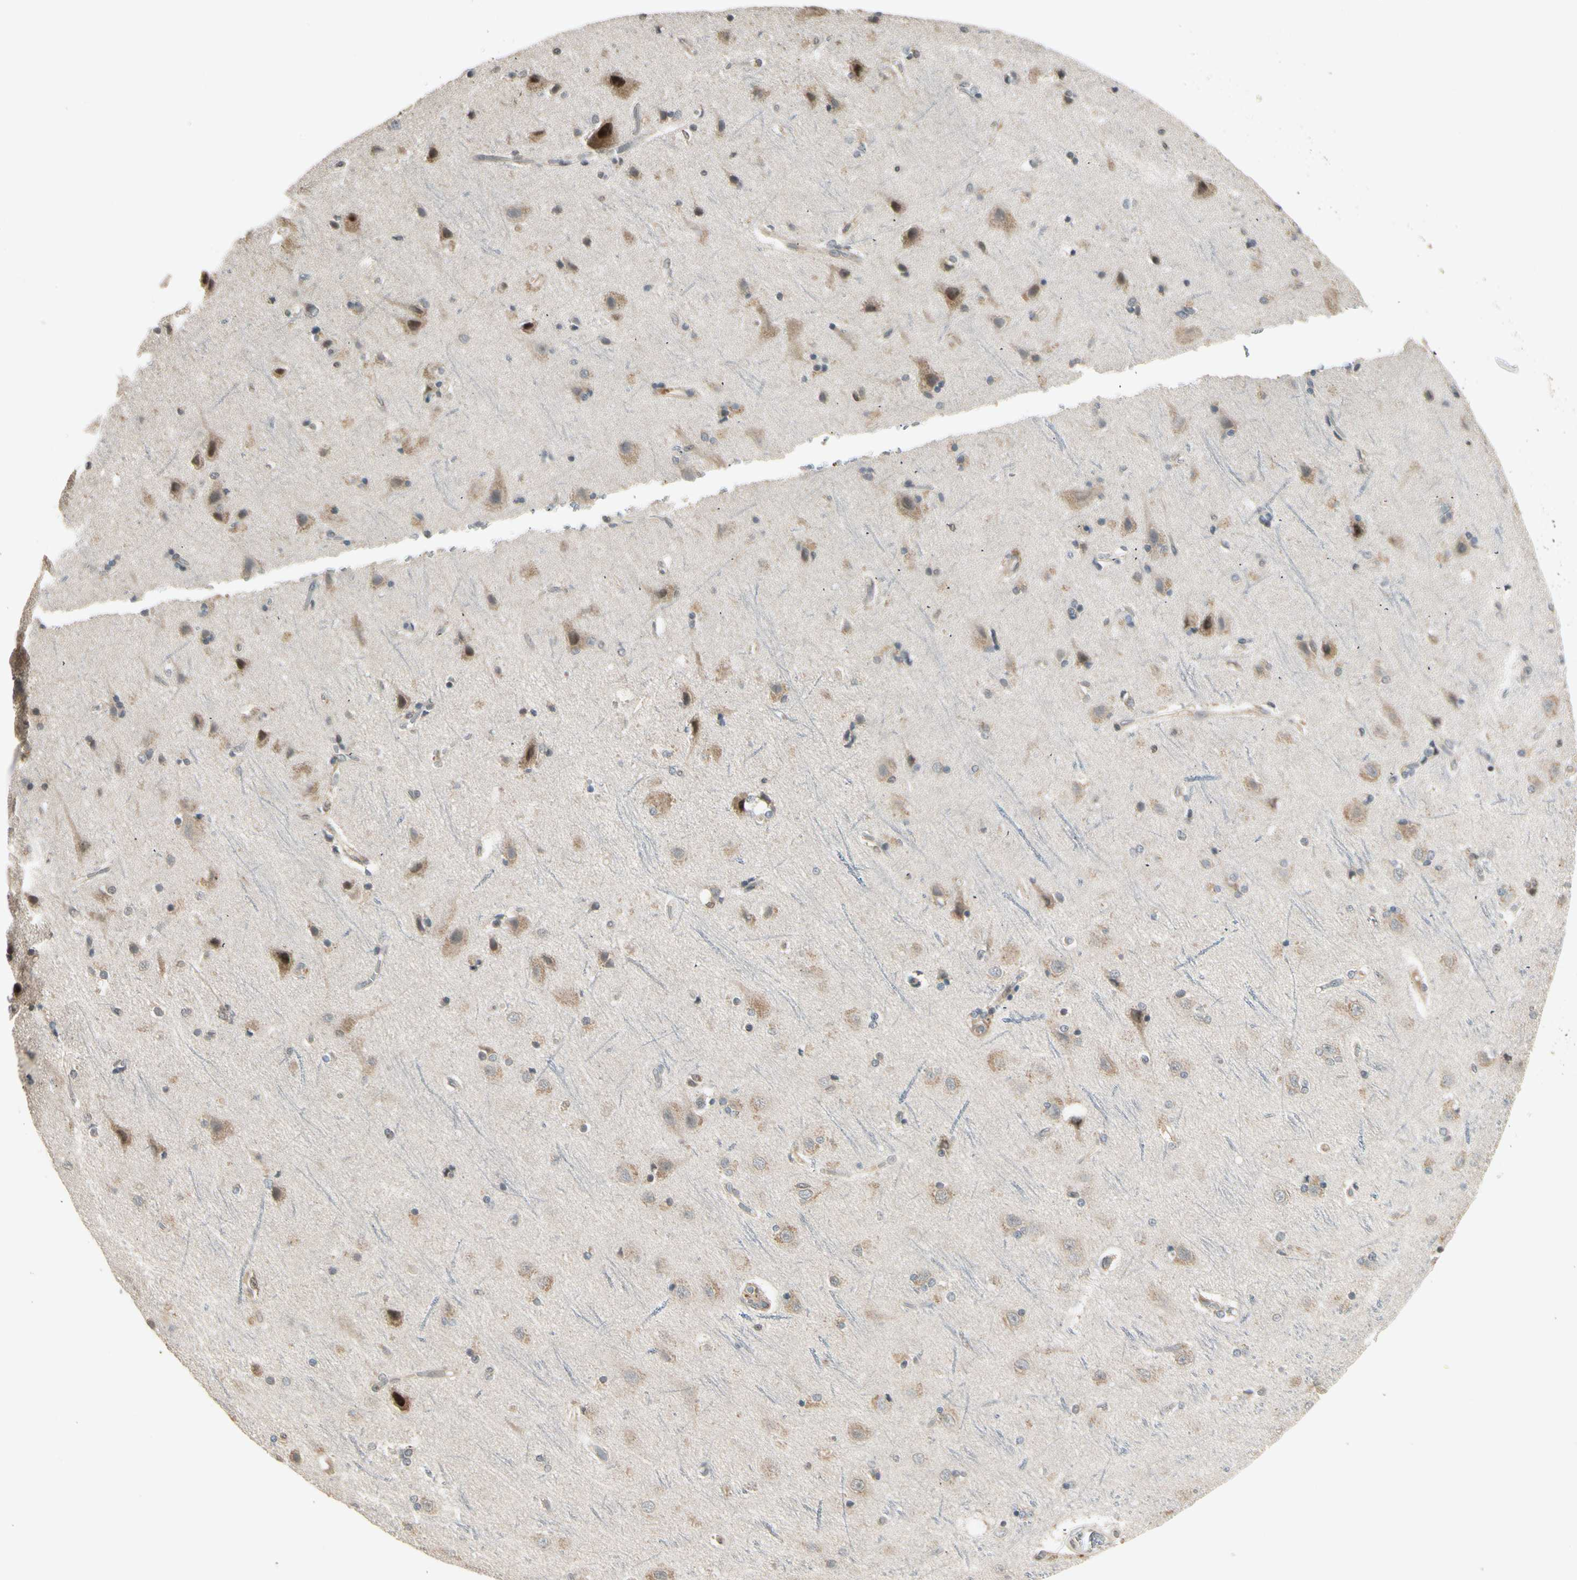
{"staining": {"intensity": "moderate", "quantity": "25%-75%", "location": "cytoplasmic/membranous"}, "tissue": "cerebral cortex", "cell_type": "Endothelial cells", "image_type": "normal", "snomed": [{"axis": "morphology", "description": "Normal tissue, NOS"}, {"axis": "topography", "description": "Cerebral cortex"}], "caption": "Normal cerebral cortex displays moderate cytoplasmic/membranous expression in approximately 25%-75% of endothelial cells Nuclei are stained in blue..", "gene": "SVBP", "patient": {"sex": "female", "age": 54}}